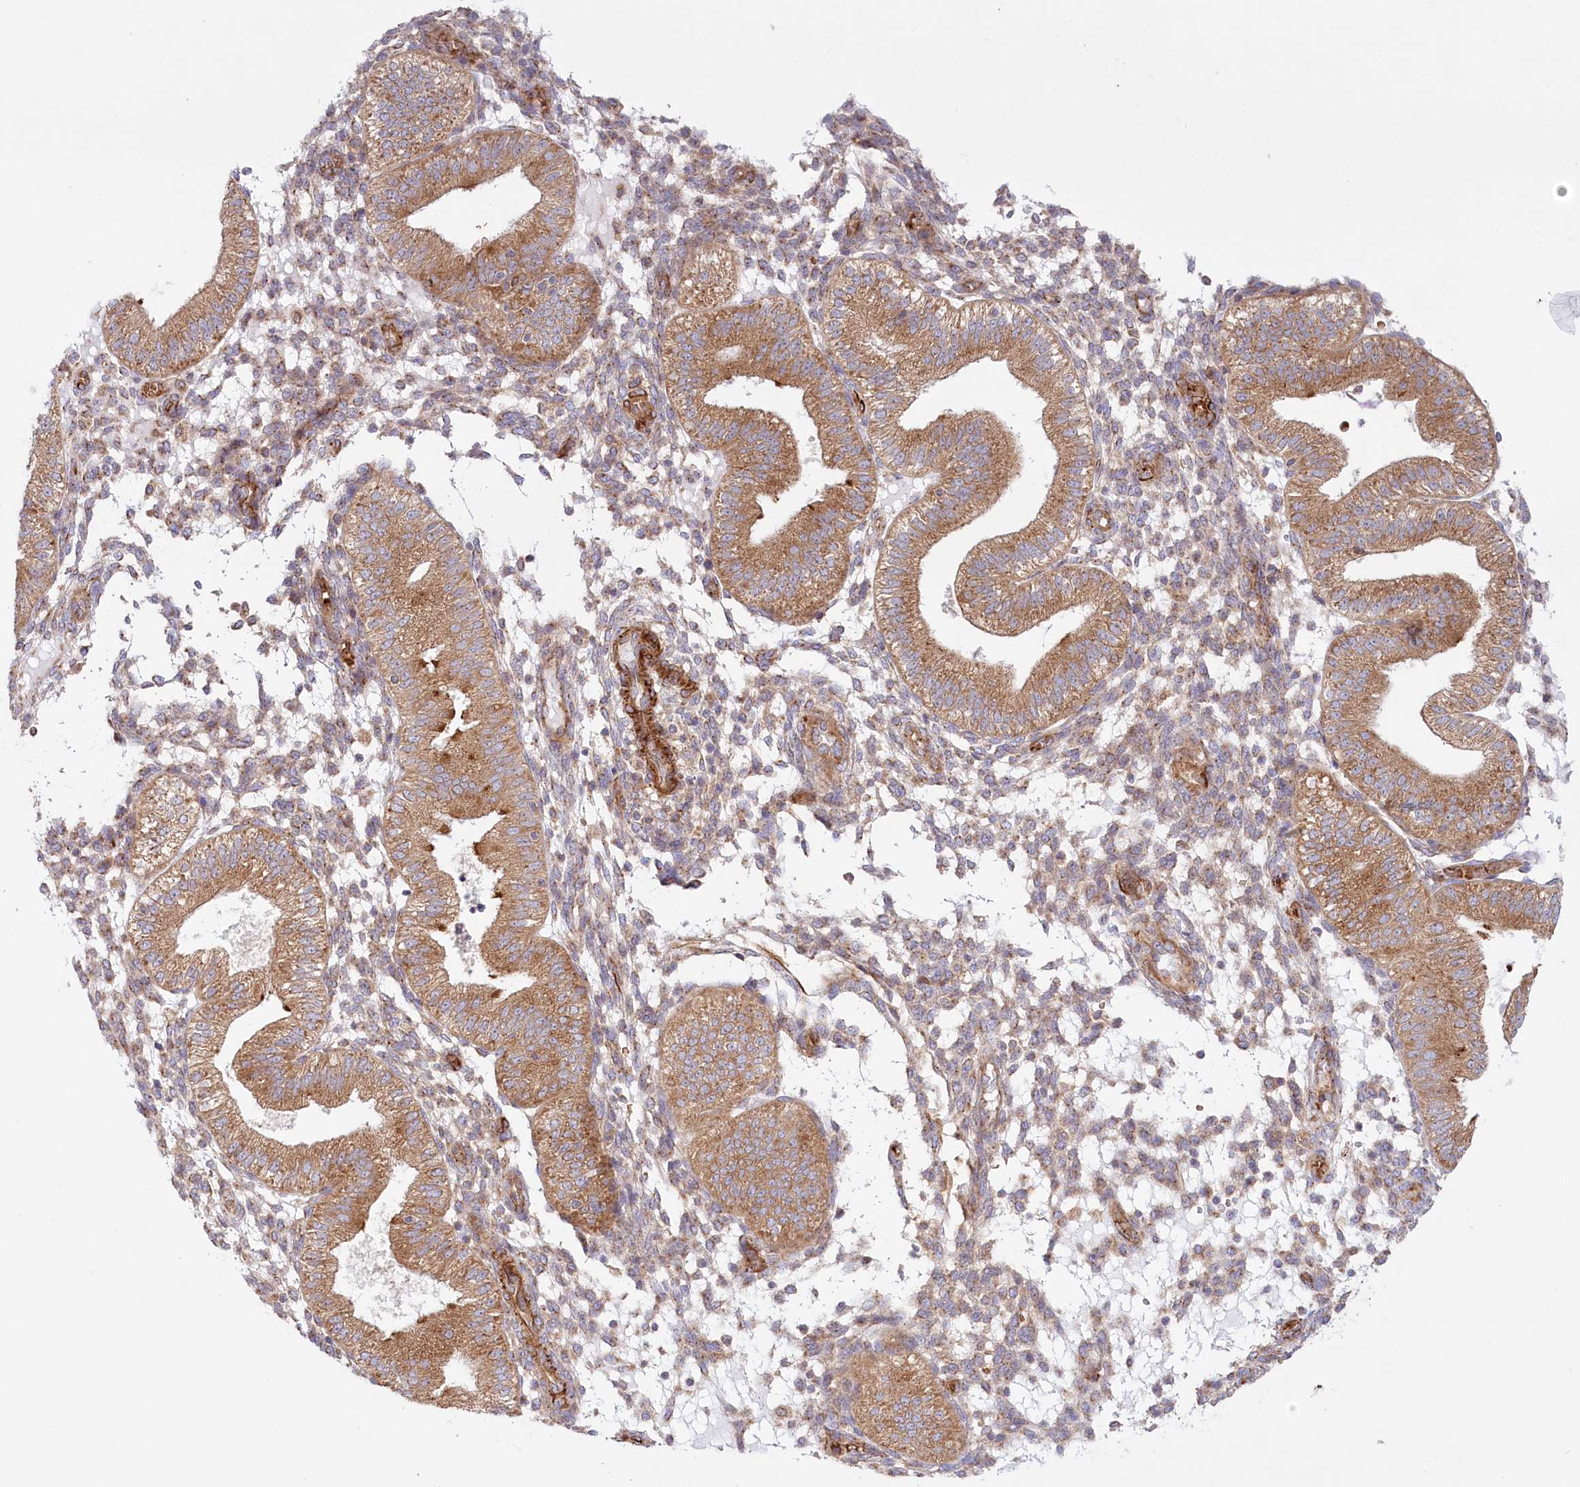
{"staining": {"intensity": "weak", "quantity": "25%-75%", "location": "cytoplasmic/membranous"}, "tissue": "endometrium", "cell_type": "Cells in endometrial stroma", "image_type": "normal", "snomed": [{"axis": "morphology", "description": "Normal tissue, NOS"}, {"axis": "topography", "description": "Endometrium"}], "caption": "Immunohistochemical staining of benign endometrium shows low levels of weak cytoplasmic/membranous expression in approximately 25%-75% of cells in endometrial stroma. Nuclei are stained in blue.", "gene": "COMMD3", "patient": {"sex": "female", "age": 39}}